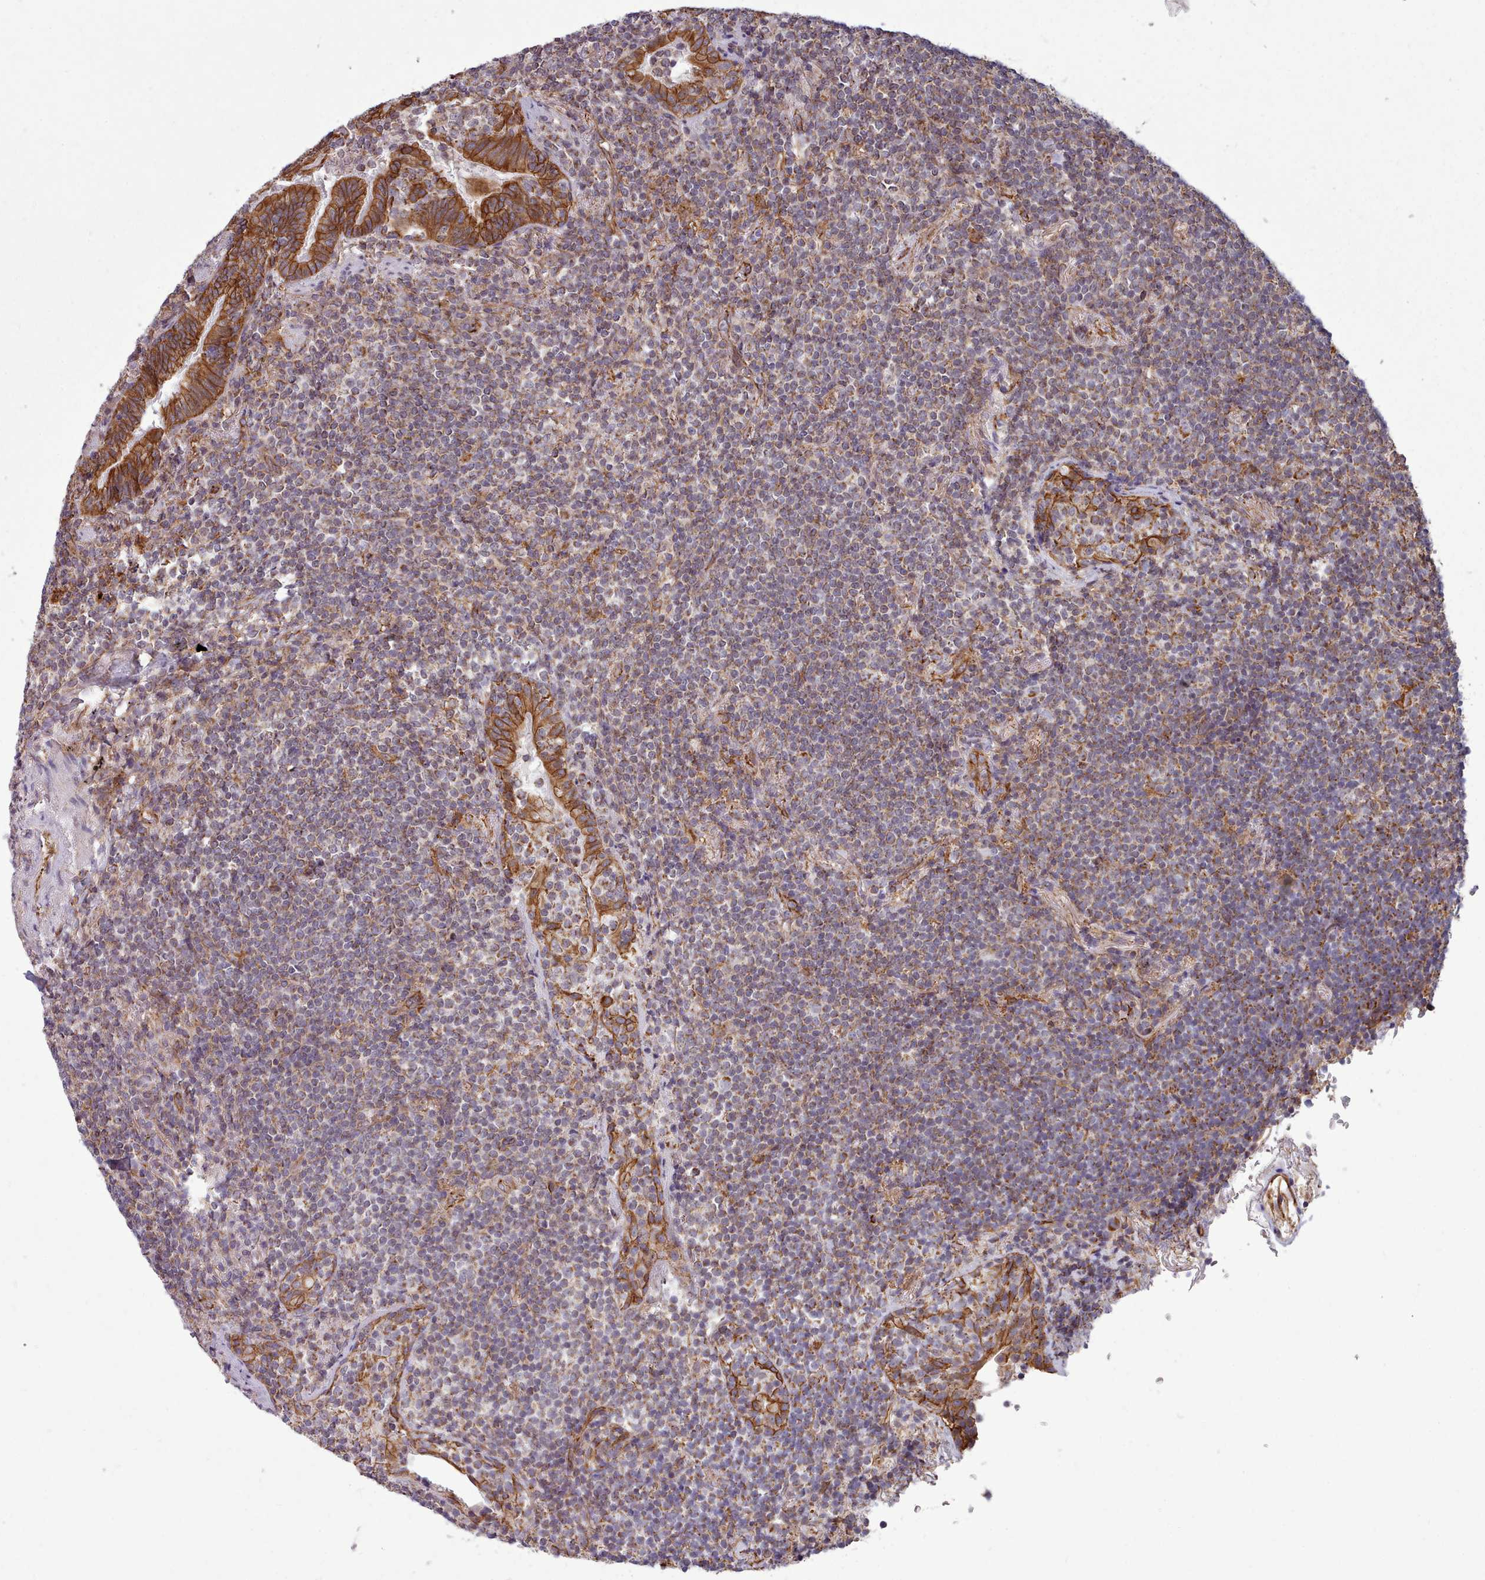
{"staining": {"intensity": "weak", "quantity": ">75%", "location": "cytoplasmic/membranous"}, "tissue": "lymphoma", "cell_type": "Tumor cells", "image_type": "cancer", "snomed": [{"axis": "morphology", "description": "Malignant lymphoma, non-Hodgkin's type, Low grade"}, {"axis": "topography", "description": "Lung"}], "caption": "Brown immunohistochemical staining in human low-grade malignant lymphoma, non-Hodgkin's type demonstrates weak cytoplasmic/membranous expression in approximately >75% of tumor cells.", "gene": "MRPL46", "patient": {"sex": "female", "age": 71}}